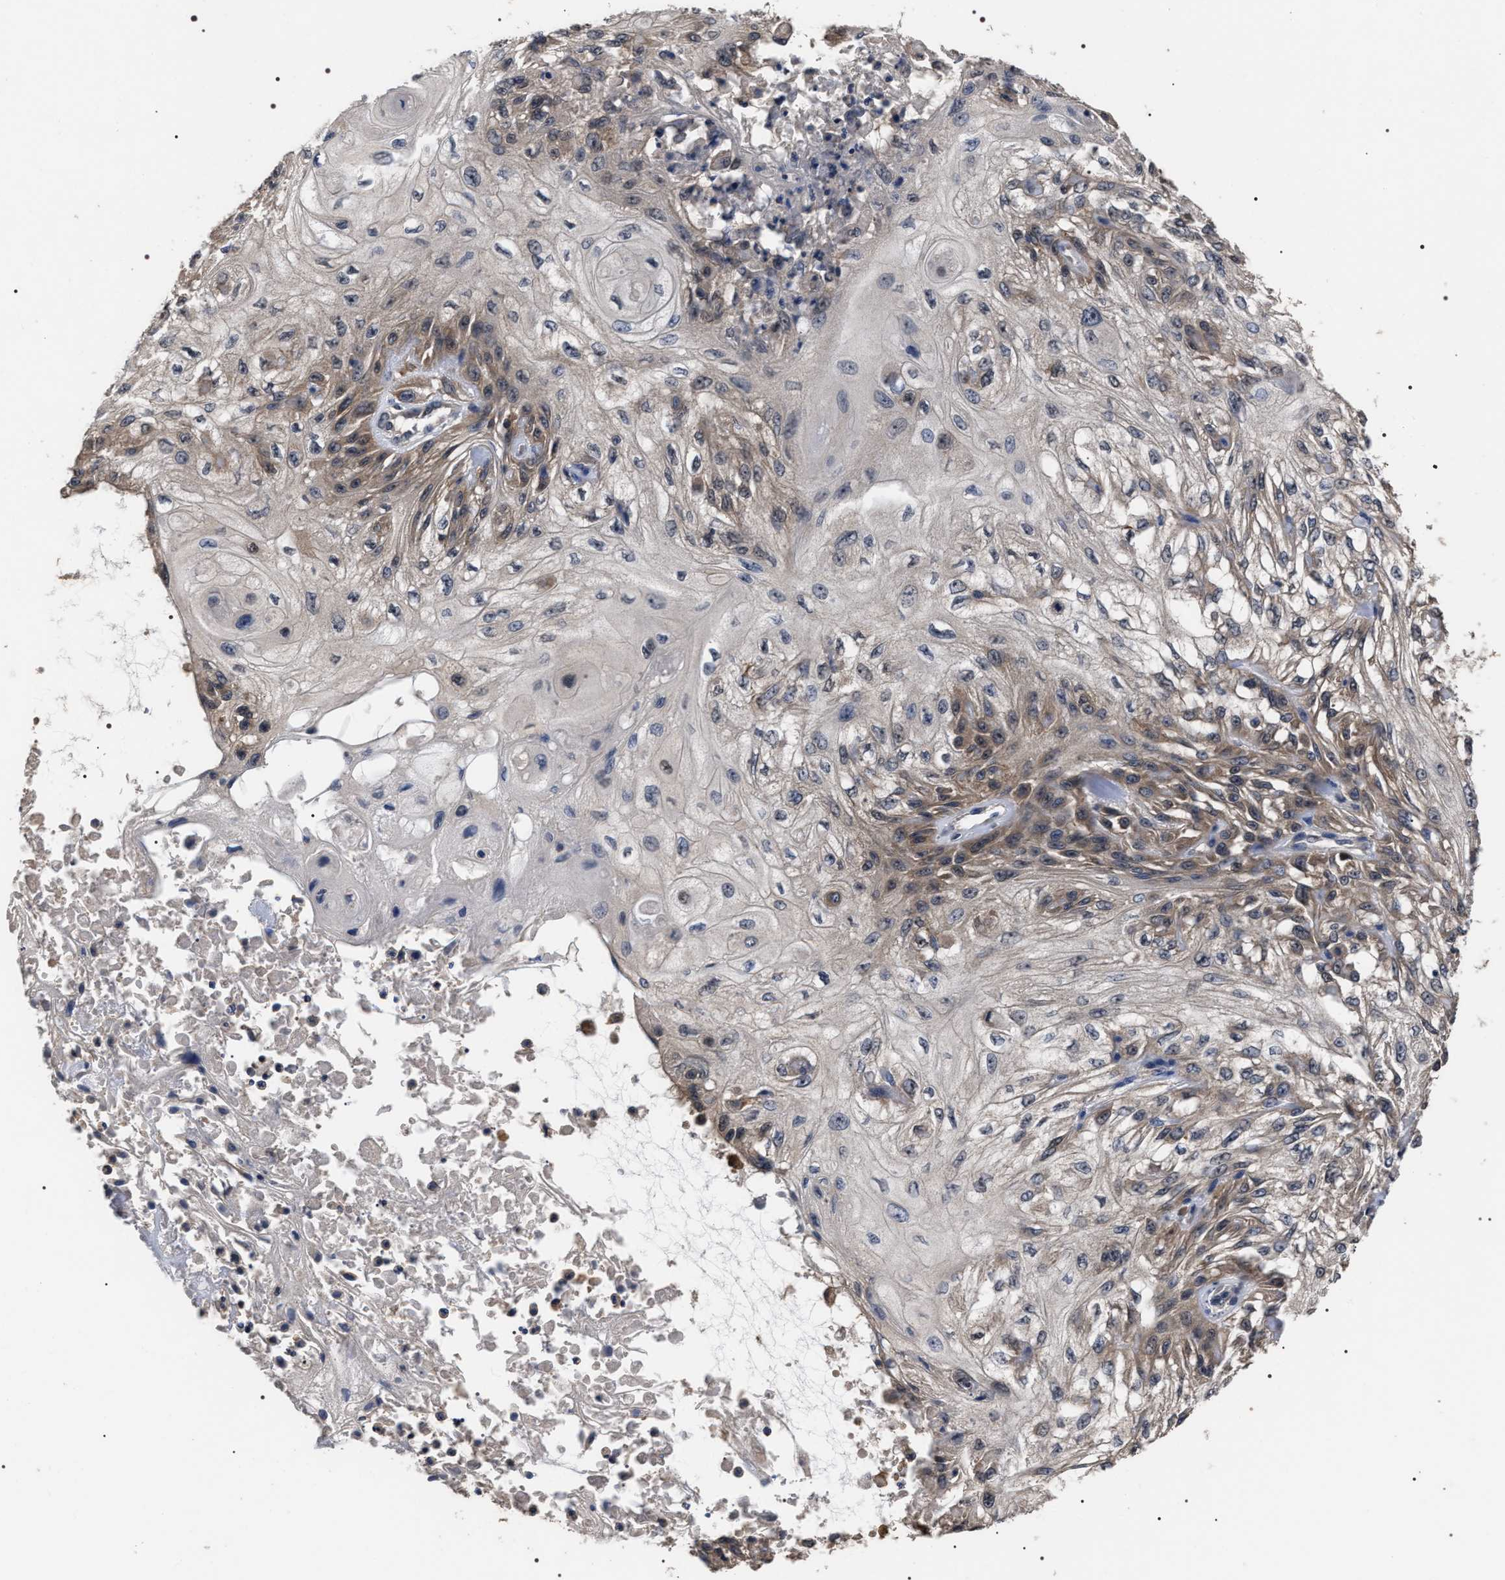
{"staining": {"intensity": "moderate", "quantity": "<25%", "location": "cytoplasmic/membranous"}, "tissue": "skin cancer", "cell_type": "Tumor cells", "image_type": "cancer", "snomed": [{"axis": "morphology", "description": "Squamous cell carcinoma, NOS"}, {"axis": "morphology", "description": "Squamous cell carcinoma, metastatic, NOS"}, {"axis": "topography", "description": "Skin"}, {"axis": "topography", "description": "Lymph node"}], "caption": "This is an image of immunohistochemistry staining of skin squamous cell carcinoma, which shows moderate expression in the cytoplasmic/membranous of tumor cells.", "gene": "UPF3A", "patient": {"sex": "male", "age": 75}}